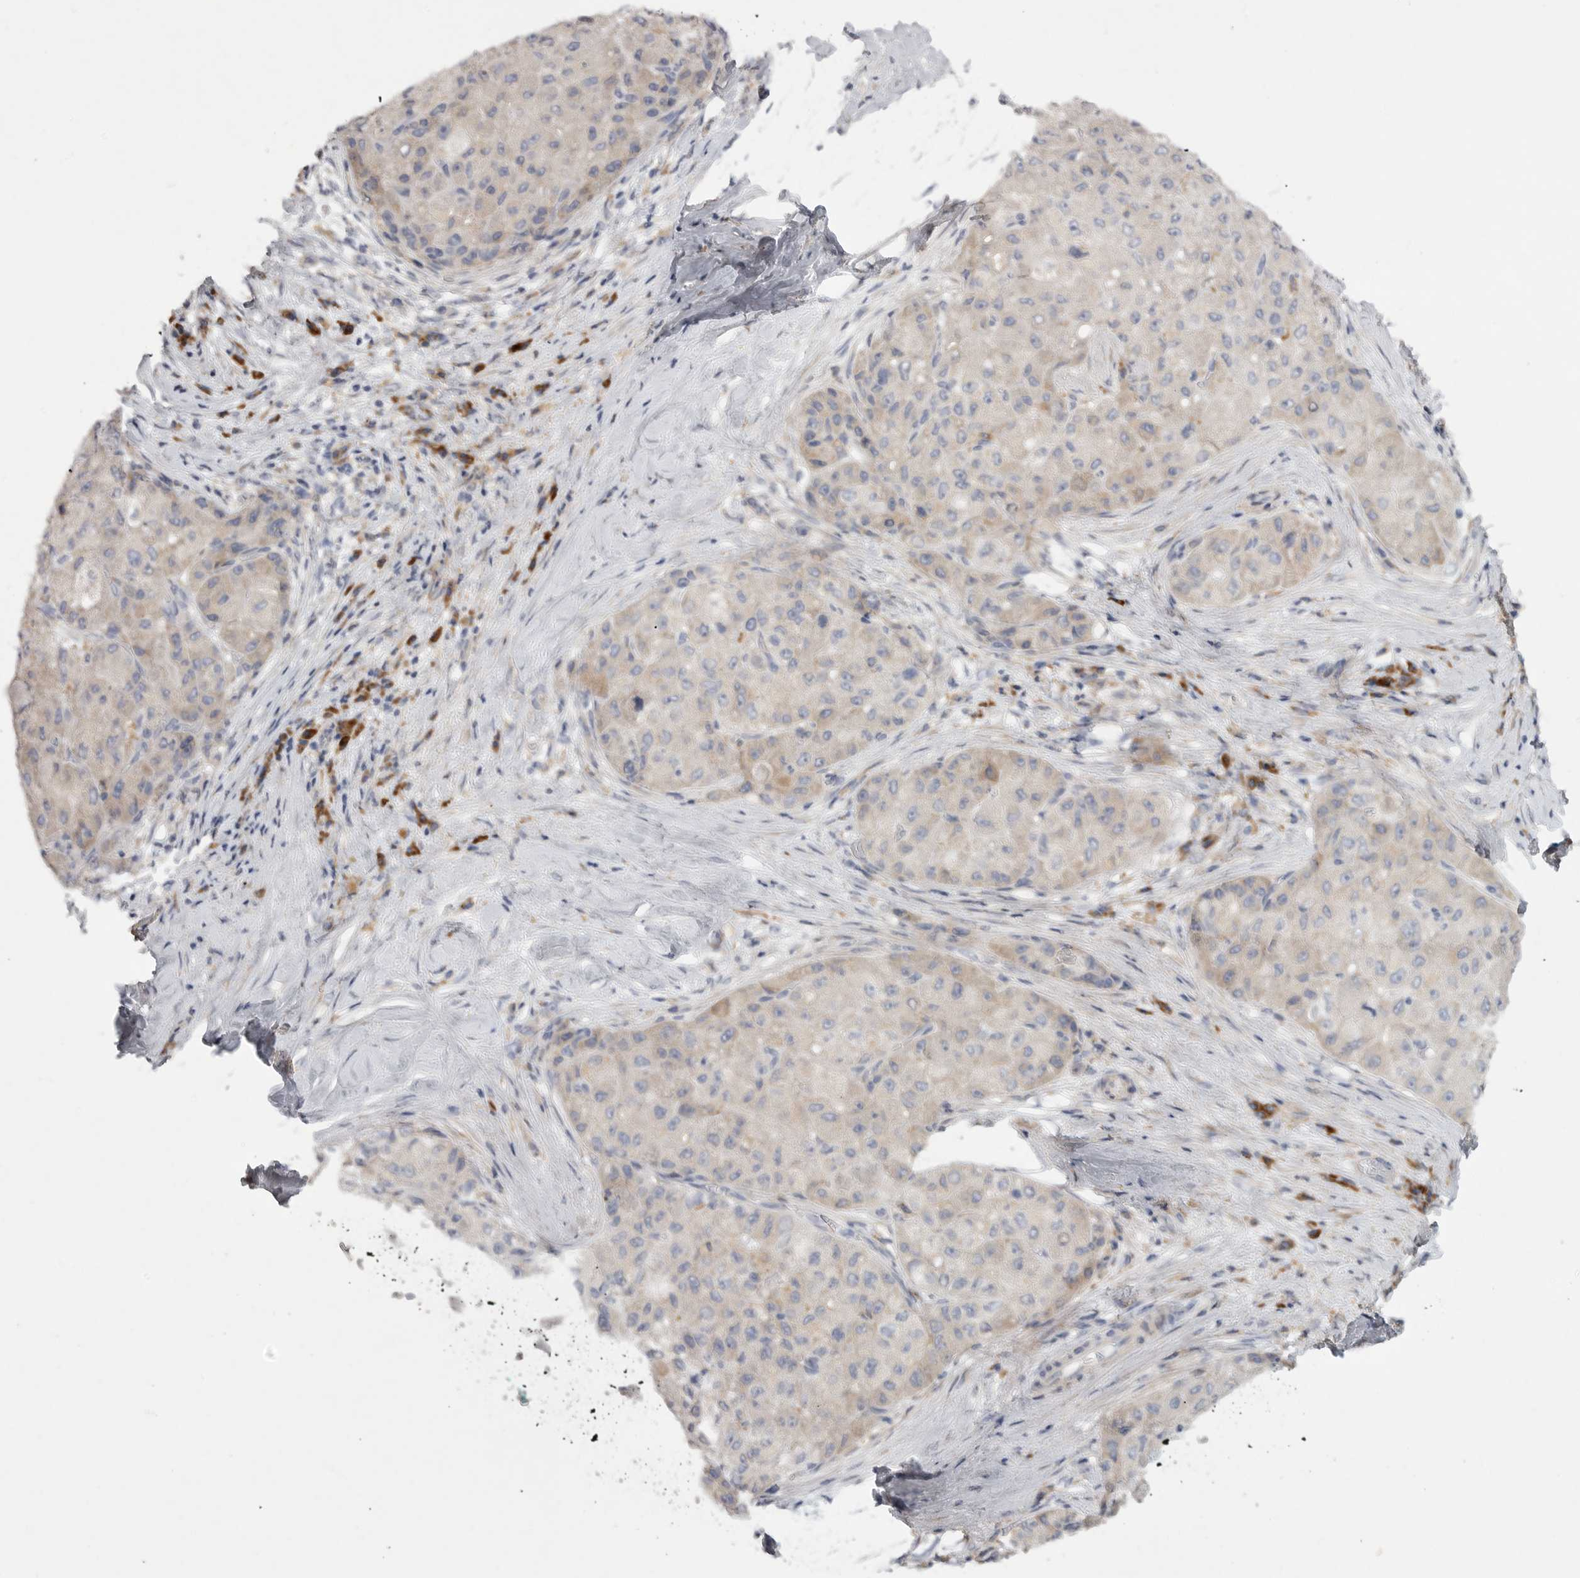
{"staining": {"intensity": "weak", "quantity": "25%-75%", "location": "cytoplasmic/membranous"}, "tissue": "liver cancer", "cell_type": "Tumor cells", "image_type": "cancer", "snomed": [{"axis": "morphology", "description": "Carcinoma, Hepatocellular, NOS"}, {"axis": "topography", "description": "Liver"}], "caption": "Tumor cells reveal low levels of weak cytoplasmic/membranous staining in about 25%-75% of cells in hepatocellular carcinoma (liver).", "gene": "EDEM3", "patient": {"sex": "male", "age": 80}}